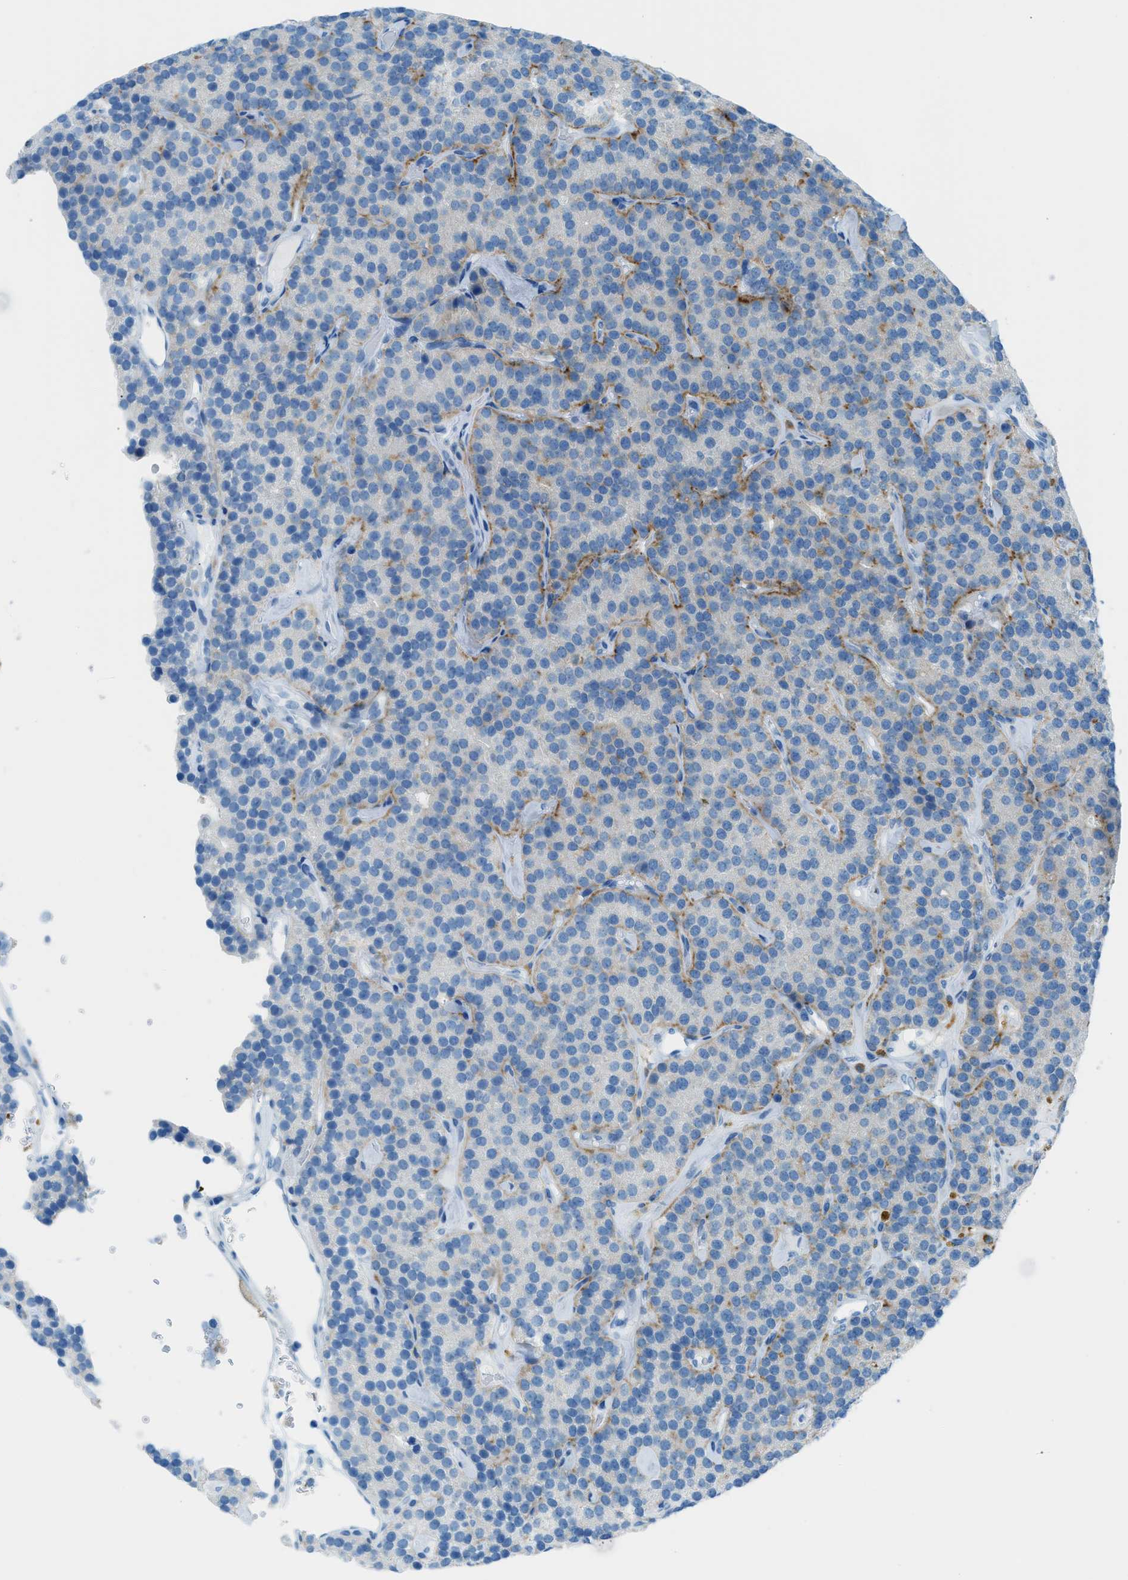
{"staining": {"intensity": "moderate", "quantity": "<25%", "location": "cytoplasmic/membranous"}, "tissue": "parathyroid gland", "cell_type": "Glandular cells", "image_type": "normal", "snomed": [{"axis": "morphology", "description": "Normal tissue, NOS"}, {"axis": "morphology", "description": "Adenoma, NOS"}, {"axis": "topography", "description": "Parathyroid gland"}], "caption": "This histopathology image exhibits immunohistochemistry (IHC) staining of benign parathyroid gland, with low moderate cytoplasmic/membranous positivity in approximately <25% of glandular cells.", "gene": "C21orf62", "patient": {"sex": "female", "age": 86}}